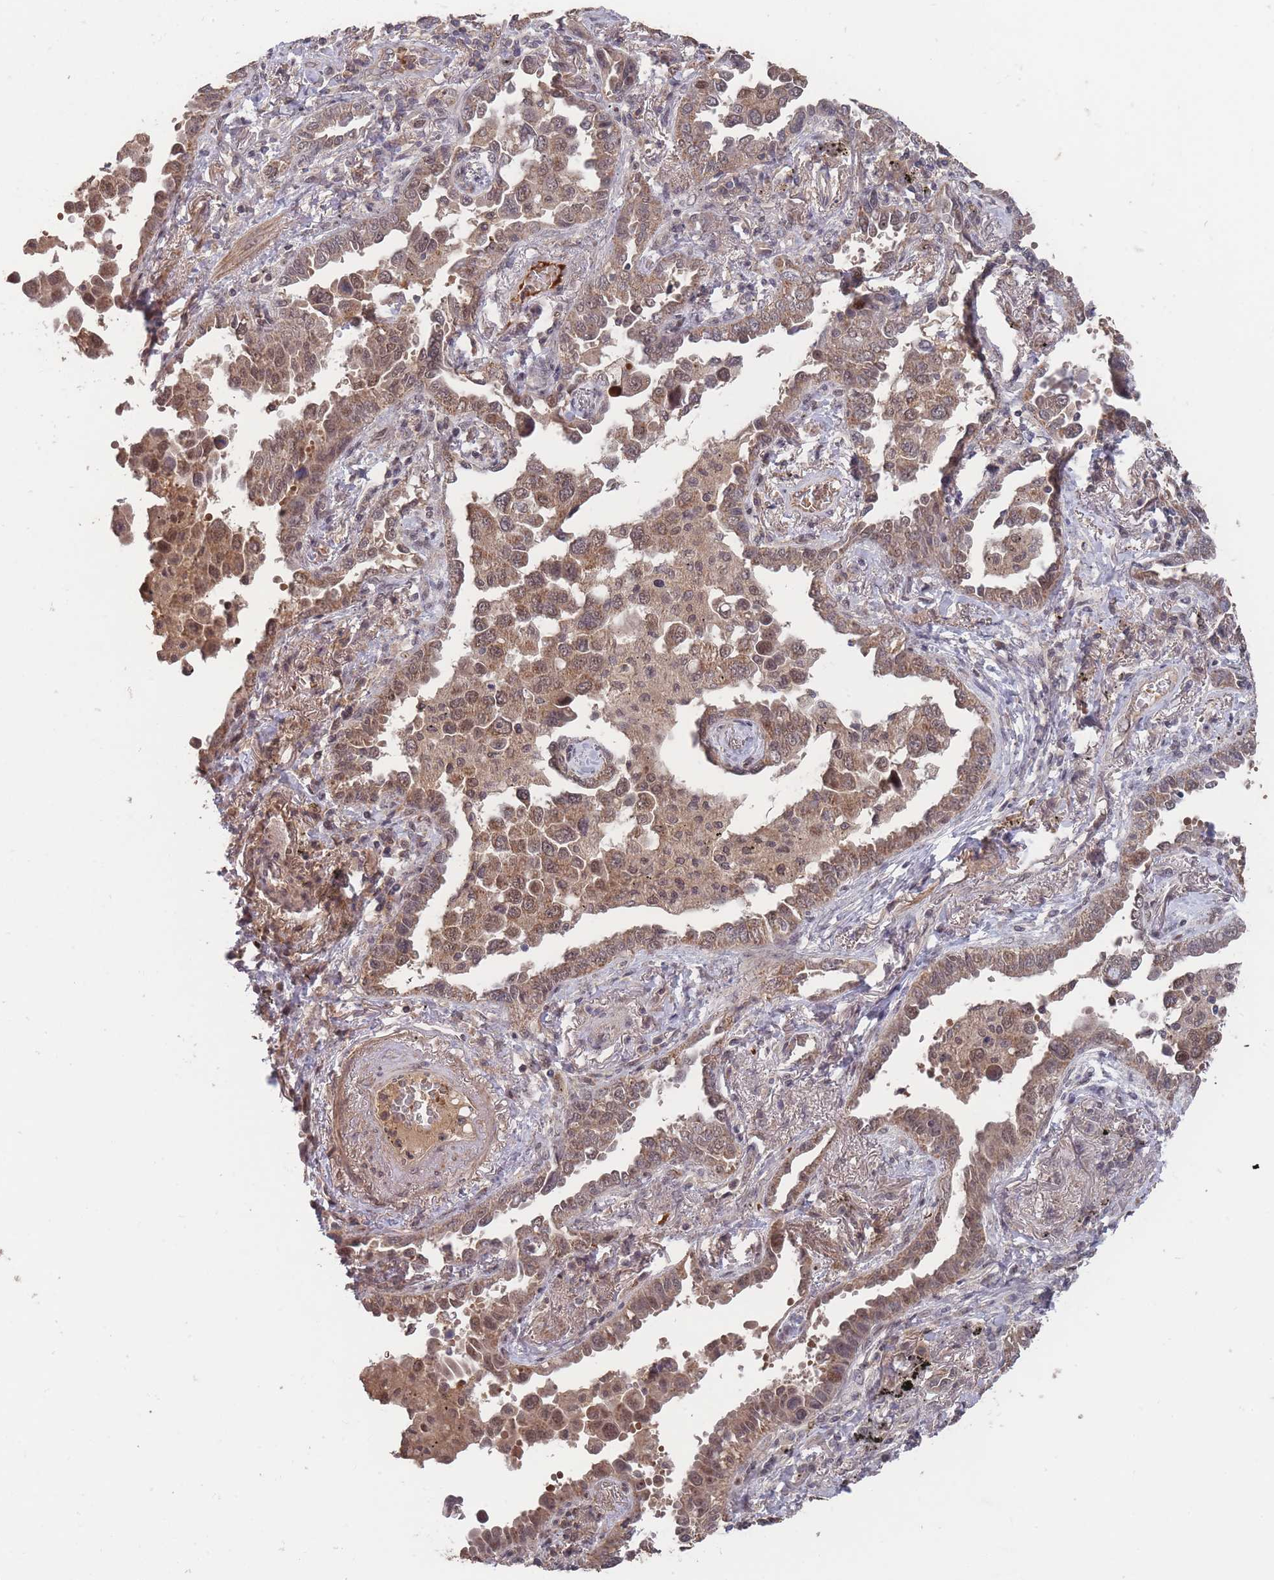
{"staining": {"intensity": "moderate", "quantity": ">75%", "location": "cytoplasmic/membranous,nuclear"}, "tissue": "lung cancer", "cell_type": "Tumor cells", "image_type": "cancer", "snomed": [{"axis": "morphology", "description": "Adenocarcinoma, NOS"}, {"axis": "topography", "description": "Lung"}], "caption": "Lung cancer stained for a protein demonstrates moderate cytoplasmic/membranous and nuclear positivity in tumor cells.", "gene": "SF3B1", "patient": {"sex": "male", "age": 67}}